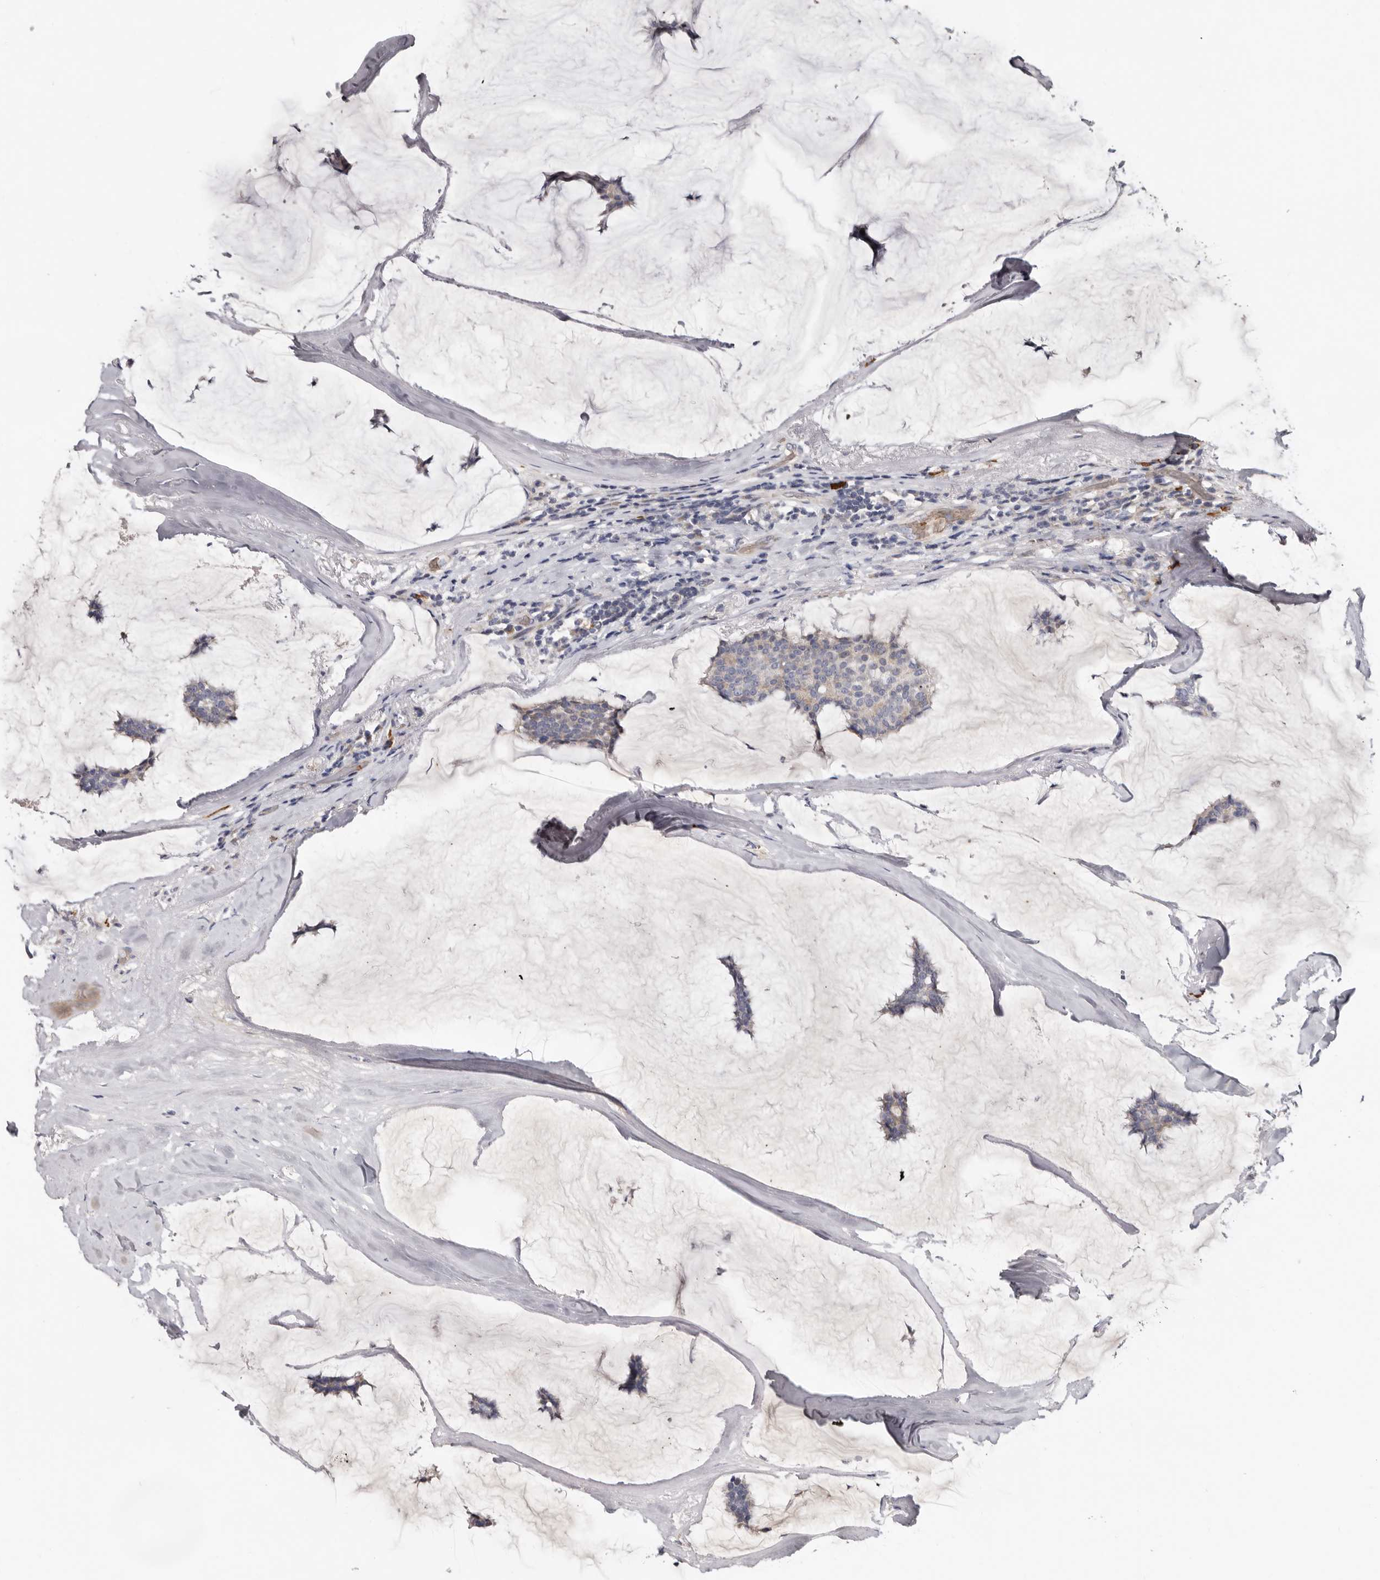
{"staining": {"intensity": "weak", "quantity": "<25%", "location": "cytoplasmic/membranous"}, "tissue": "breast cancer", "cell_type": "Tumor cells", "image_type": "cancer", "snomed": [{"axis": "morphology", "description": "Duct carcinoma"}, {"axis": "topography", "description": "Breast"}], "caption": "IHC photomicrograph of breast invasive ductal carcinoma stained for a protein (brown), which reveals no staining in tumor cells. (IHC, brightfield microscopy, high magnification).", "gene": "SPTA1", "patient": {"sex": "female", "age": 93}}